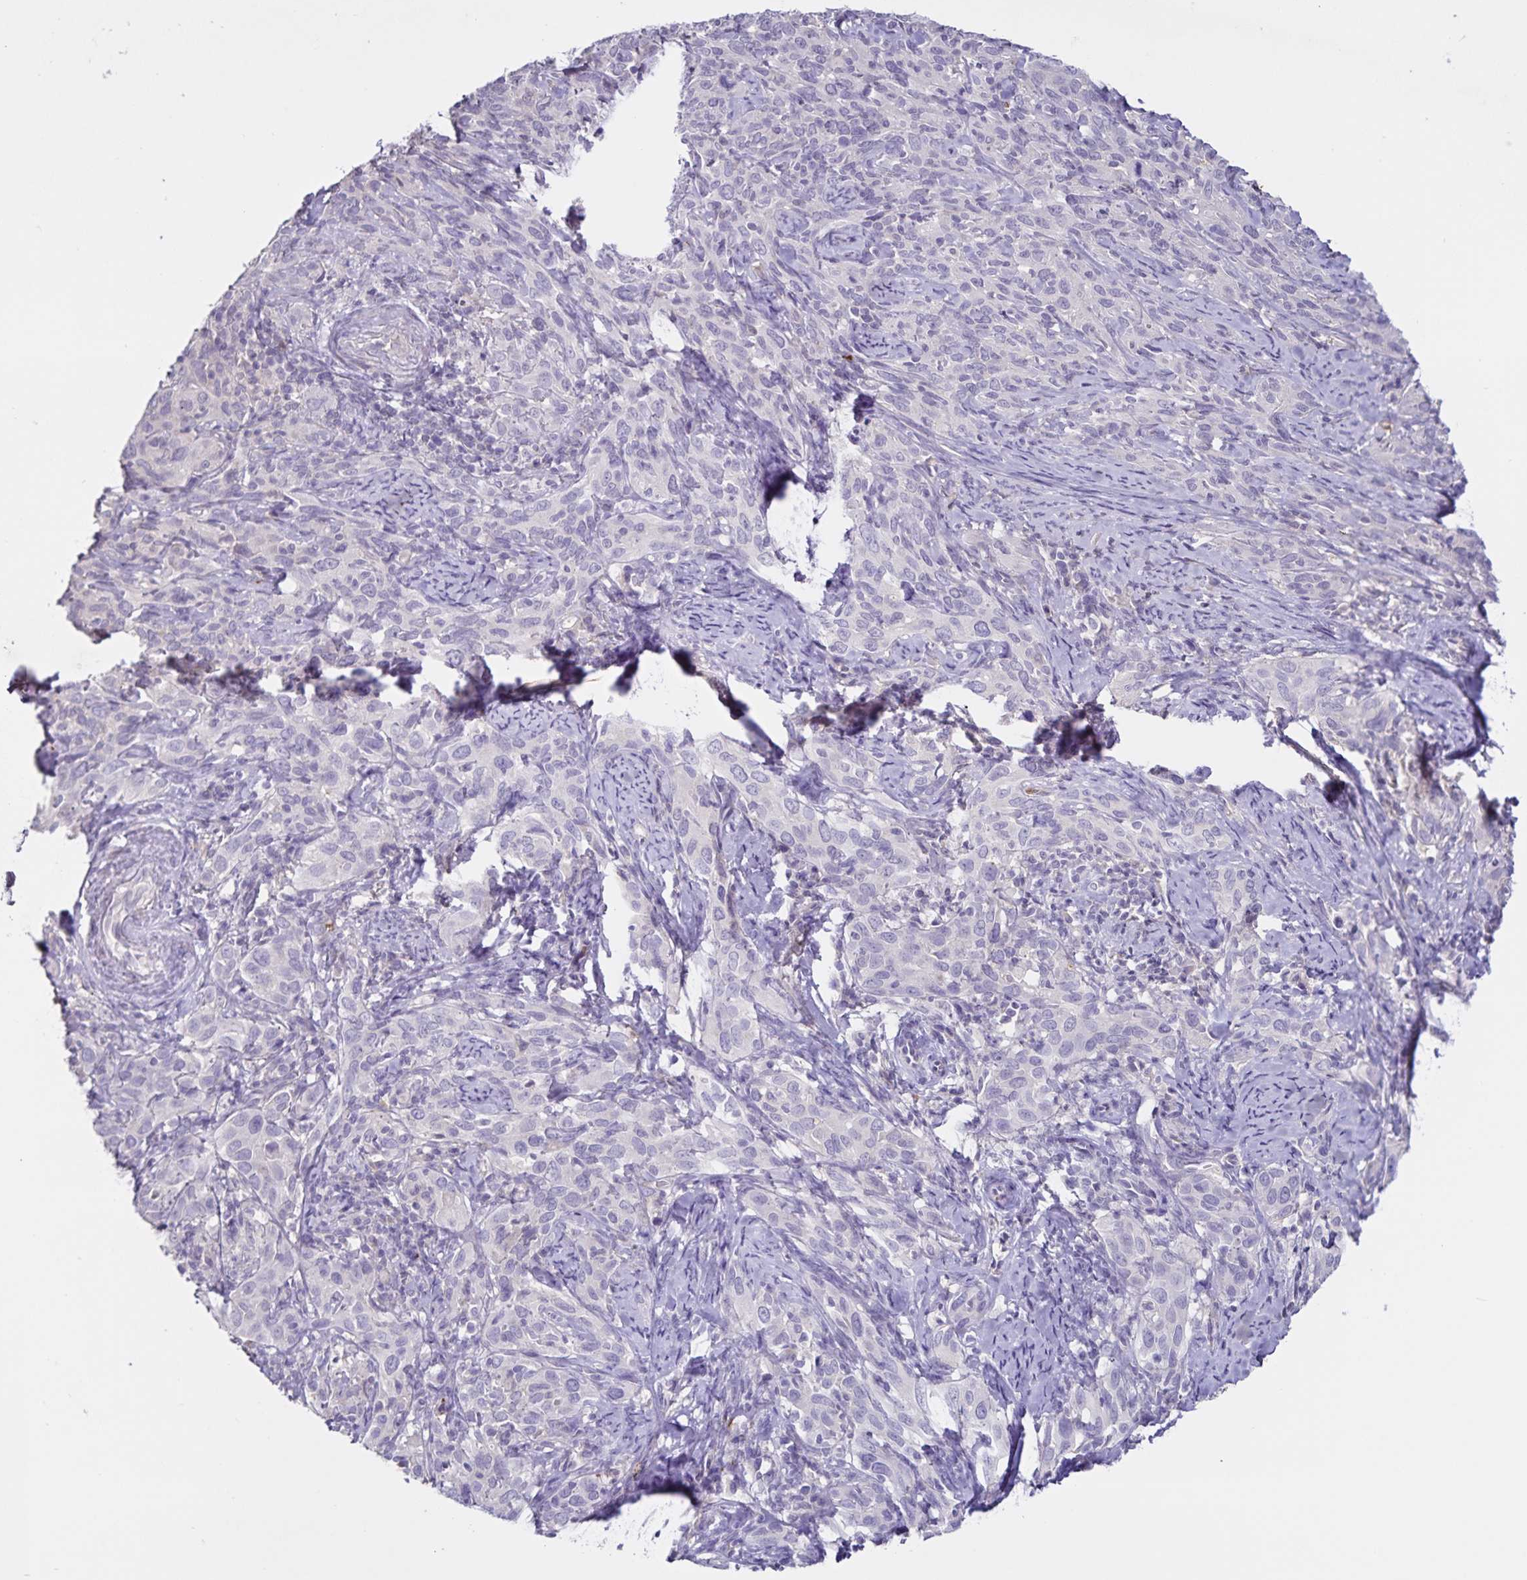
{"staining": {"intensity": "negative", "quantity": "none", "location": "none"}, "tissue": "cervical cancer", "cell_type": "Tumor cells", "image_type": "cancer", "snomed": [{"axis": "morphology", "description": "Normal tissue, NOS"}, {"axis": "morphology", "description": "Squamous cell carcinoma, NOS"}, {"axis": "topography", "description": "Cervix"}], "caption": "Immunohistochemistry (IHC) histopathology image of neoplastic tissue: human cervical cancer stained with DAB demonstrates no significant protein staining in tumor cells.", "gene": "FGG", "patient": {"sex": "female", "age": 51}}